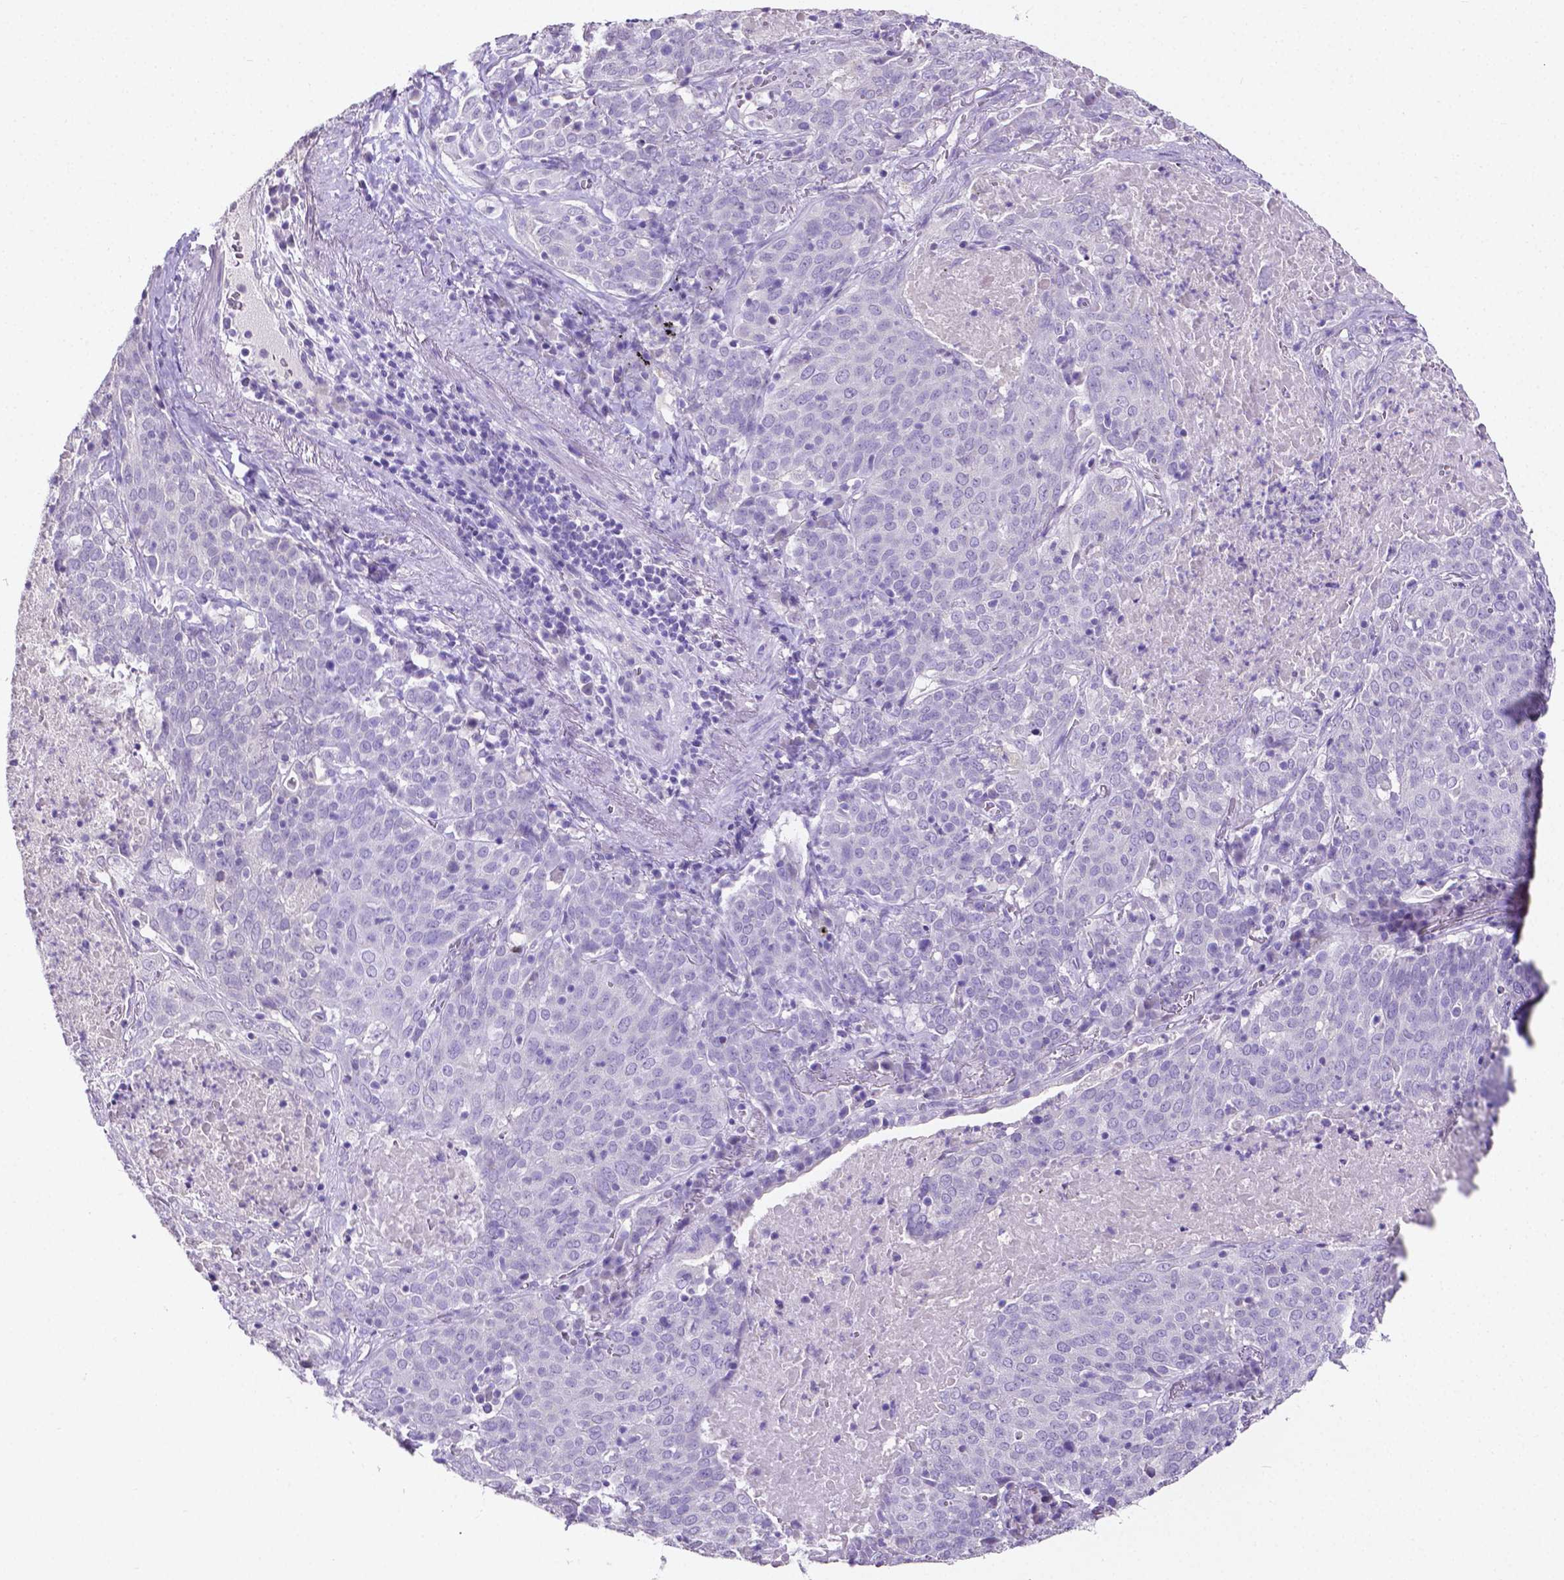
{"staining": {"intensity": "negative", "quantity": "none", "location": "none"}, "tissue": "lung cancer", "cell_type": "Tumor cells", "image_type": "cancer", "snomed": [{"axis": "morphology", "description": "Squamous cell carcinoma, NOS"}, {"axis": "topography", "description": "Lung"}], "caption": "Protein analysis of squamous cell carcinoma (lung) reveals no significant positivity in tumor cells. (DAB immunohistochemistry (IHC) with hematoxylin counter stain).", "gene": "SLC22A2", "patient": {"sex": "male", "age": 82}}